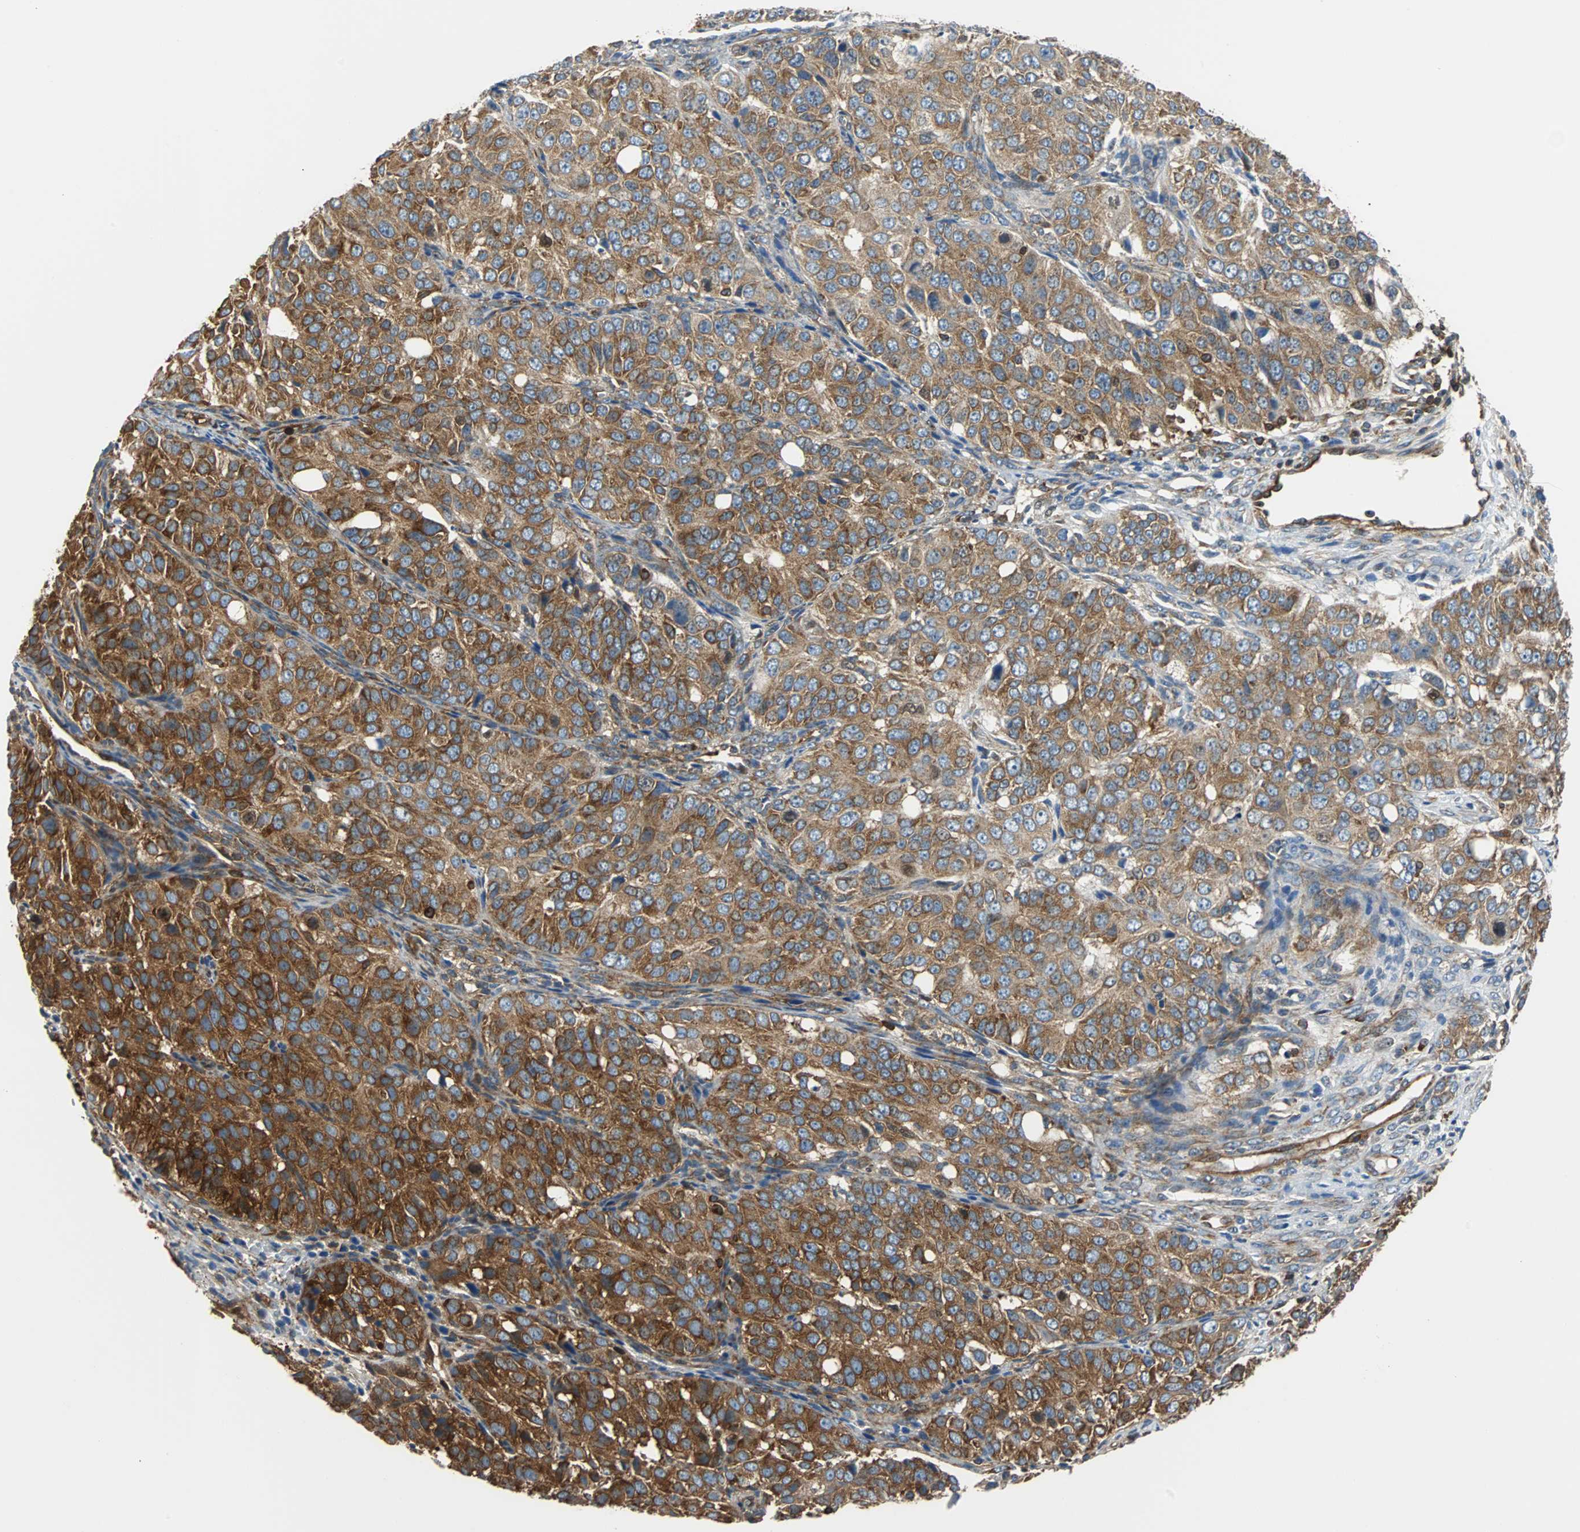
{"staining": {"intensity": "strong", "quantity": ">75%", "location": "cytoplasmic/membranous"}, "tissue": "ovarian cancer", "cell_type": "Tumor cells", "image_type": "cancer", "snomed": [{"axis": "morphology", "description": "Carcinoma, endometroid"}, {"axis": "topography", "description": "Ovary"}], "caption": "IHC photomicrograph of ovarian cancer (endometroid carcinoma) stained for a protein (brown), which displays high levels of strong cytoplasmic/membranous positivity in about >75% of tumor cells.", "gene": "RELA", "patient": {"sex": "female", "age": 51}}